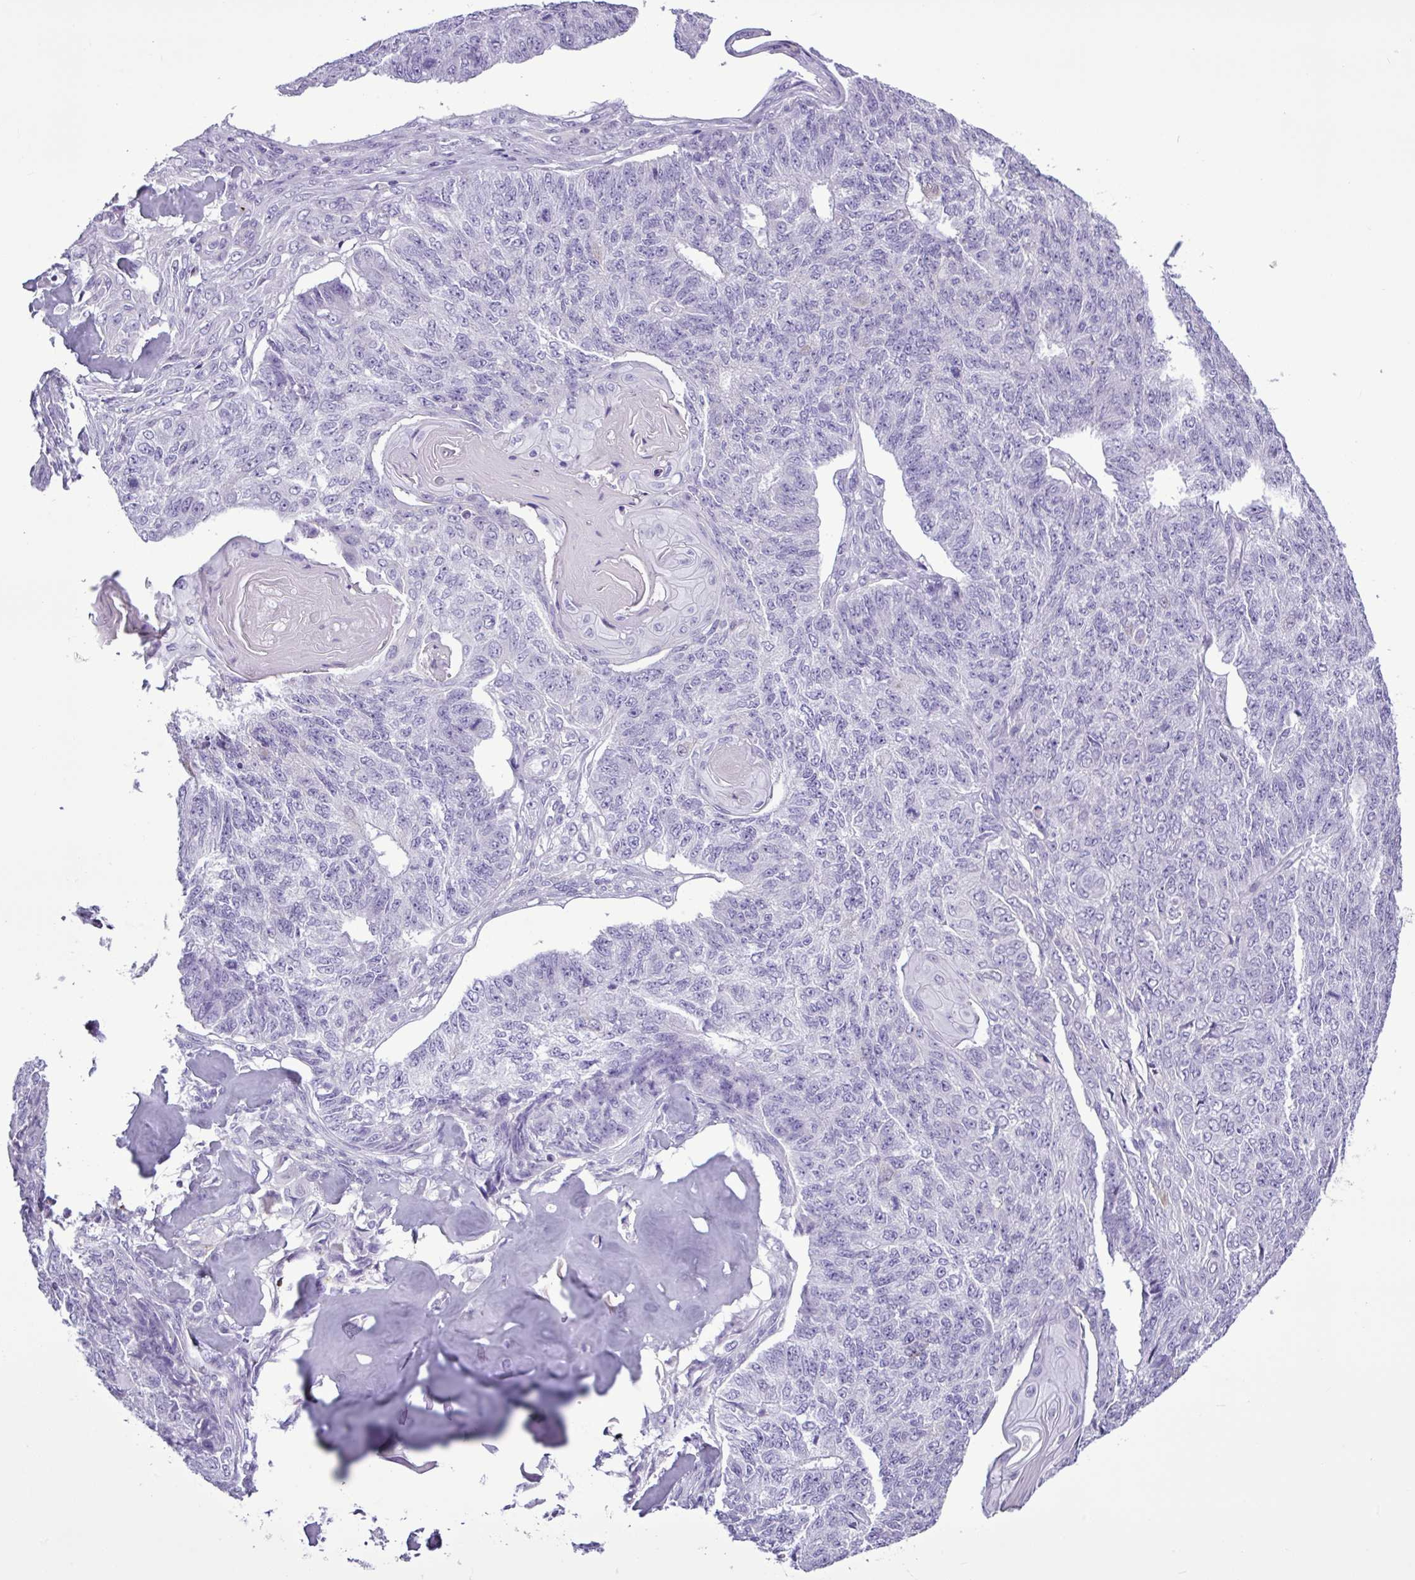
{"staining": {"intensity": "moderate", "quantity": "<25%", "location": "nuclear"}, "tissue": "endometrial cancer", "cell_type": "Tumor cells", "image_type": "cancer", "snomed": [{"axis": "morphology", "description": "Adenocarcinoma, NOS"}, {"axis": "topography", "description": "Endometrium"}], "caption": "High-magnification brightfield microscopy of endometrial cancer stained with DAB (3,3'-diaminobenzidine) (brown) and counterstained with hematoxylin (blue). tumor cells exhibit moderate nuclear staining is present in approximately<25% of cells.", "gene": "ALDH3A1", "patient": {"sex": "female", "age": 32}}